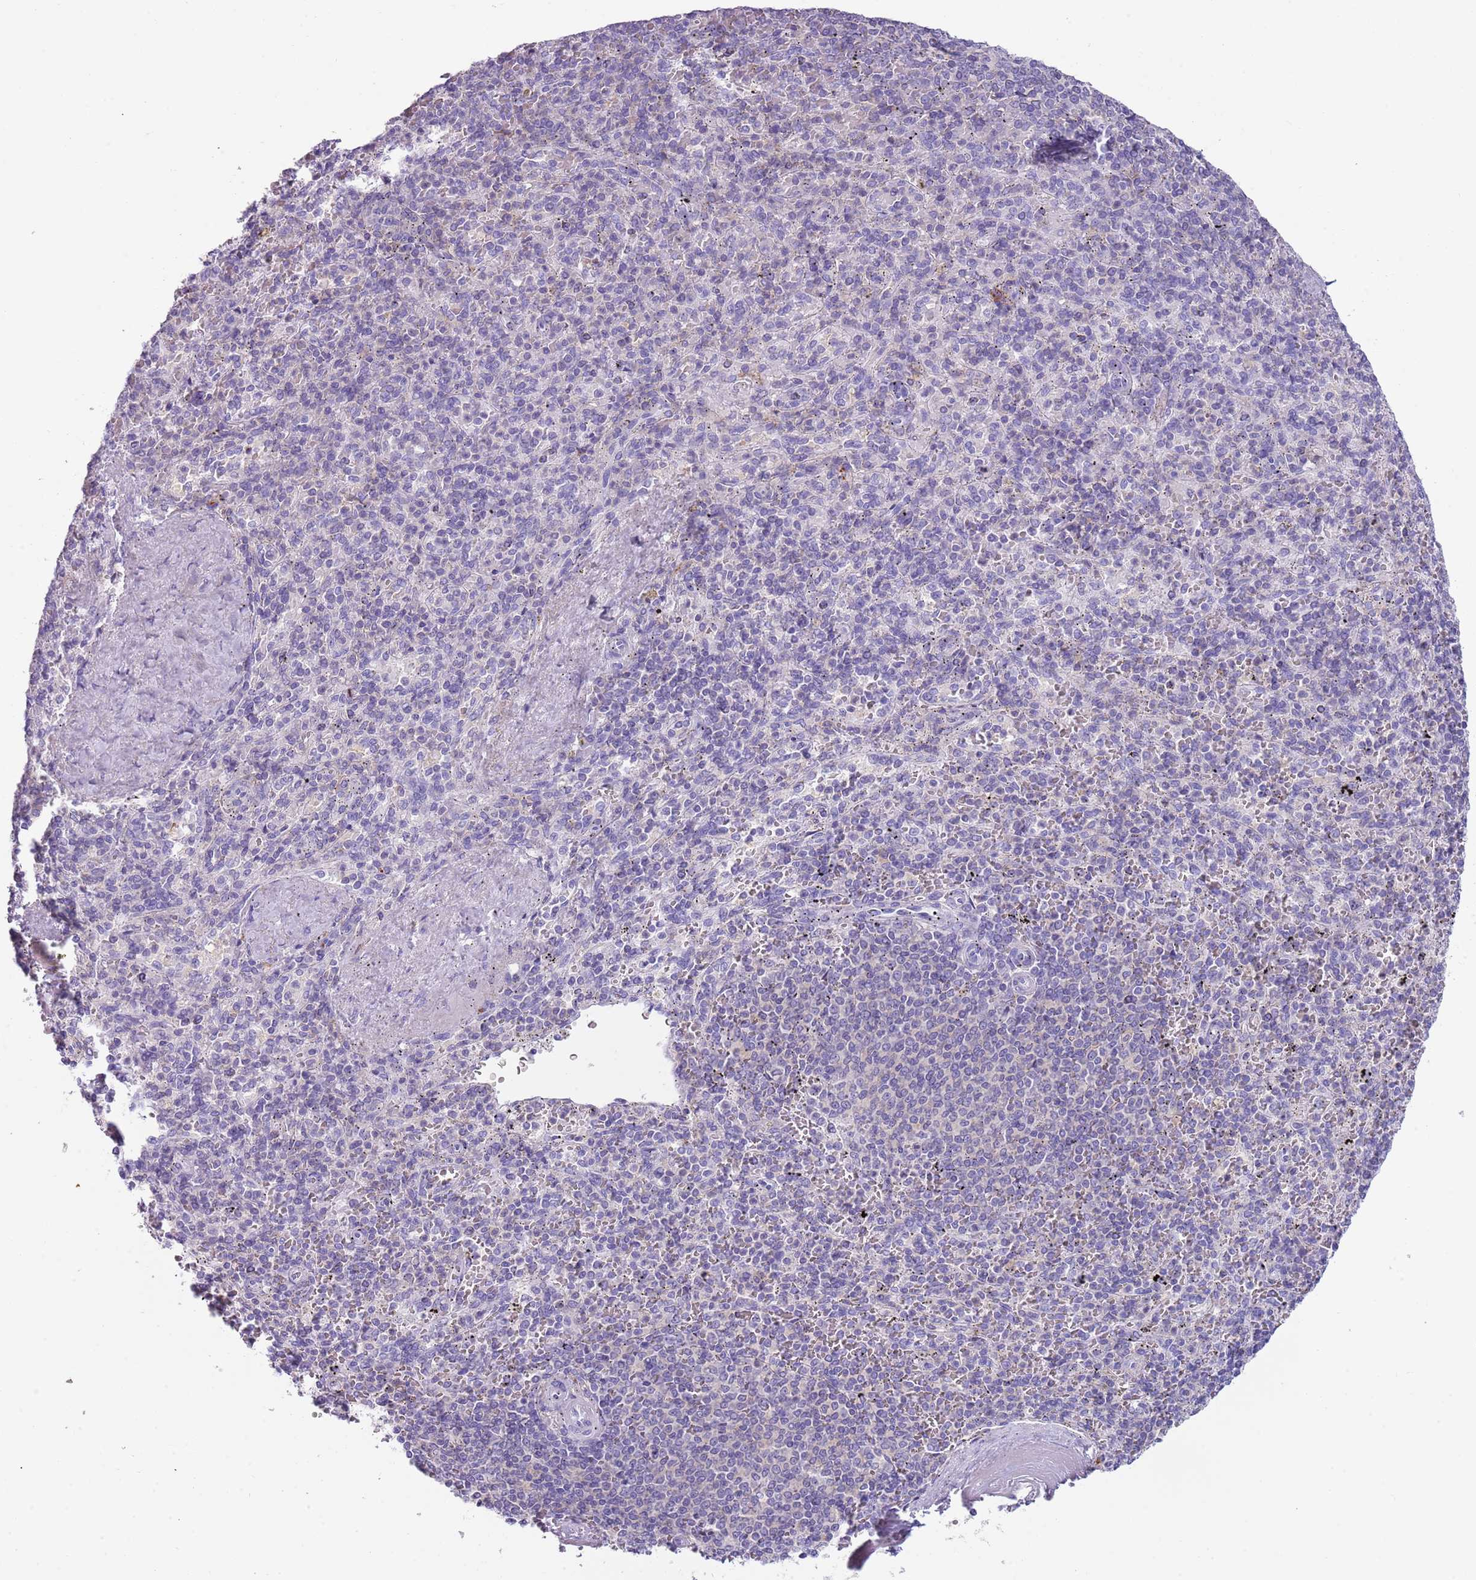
{"staining": {"intensity": "negative", "quantity": "none", "location": "none"}, "tissue": "spleen", "cell_type": "Cells in red pulp", "image_type": "normal", "snomed": [{"axis": "morphology", "description": "Normal tissue, NOS"}, {"axis": "topography", "description": "Spleen"}], "caption": "Image shows no significant protein staining in cells in red pulp of unremarkable spleen.", "gene": "ENSG00000271254", "patient": {"sex": "male", "age": 82}}